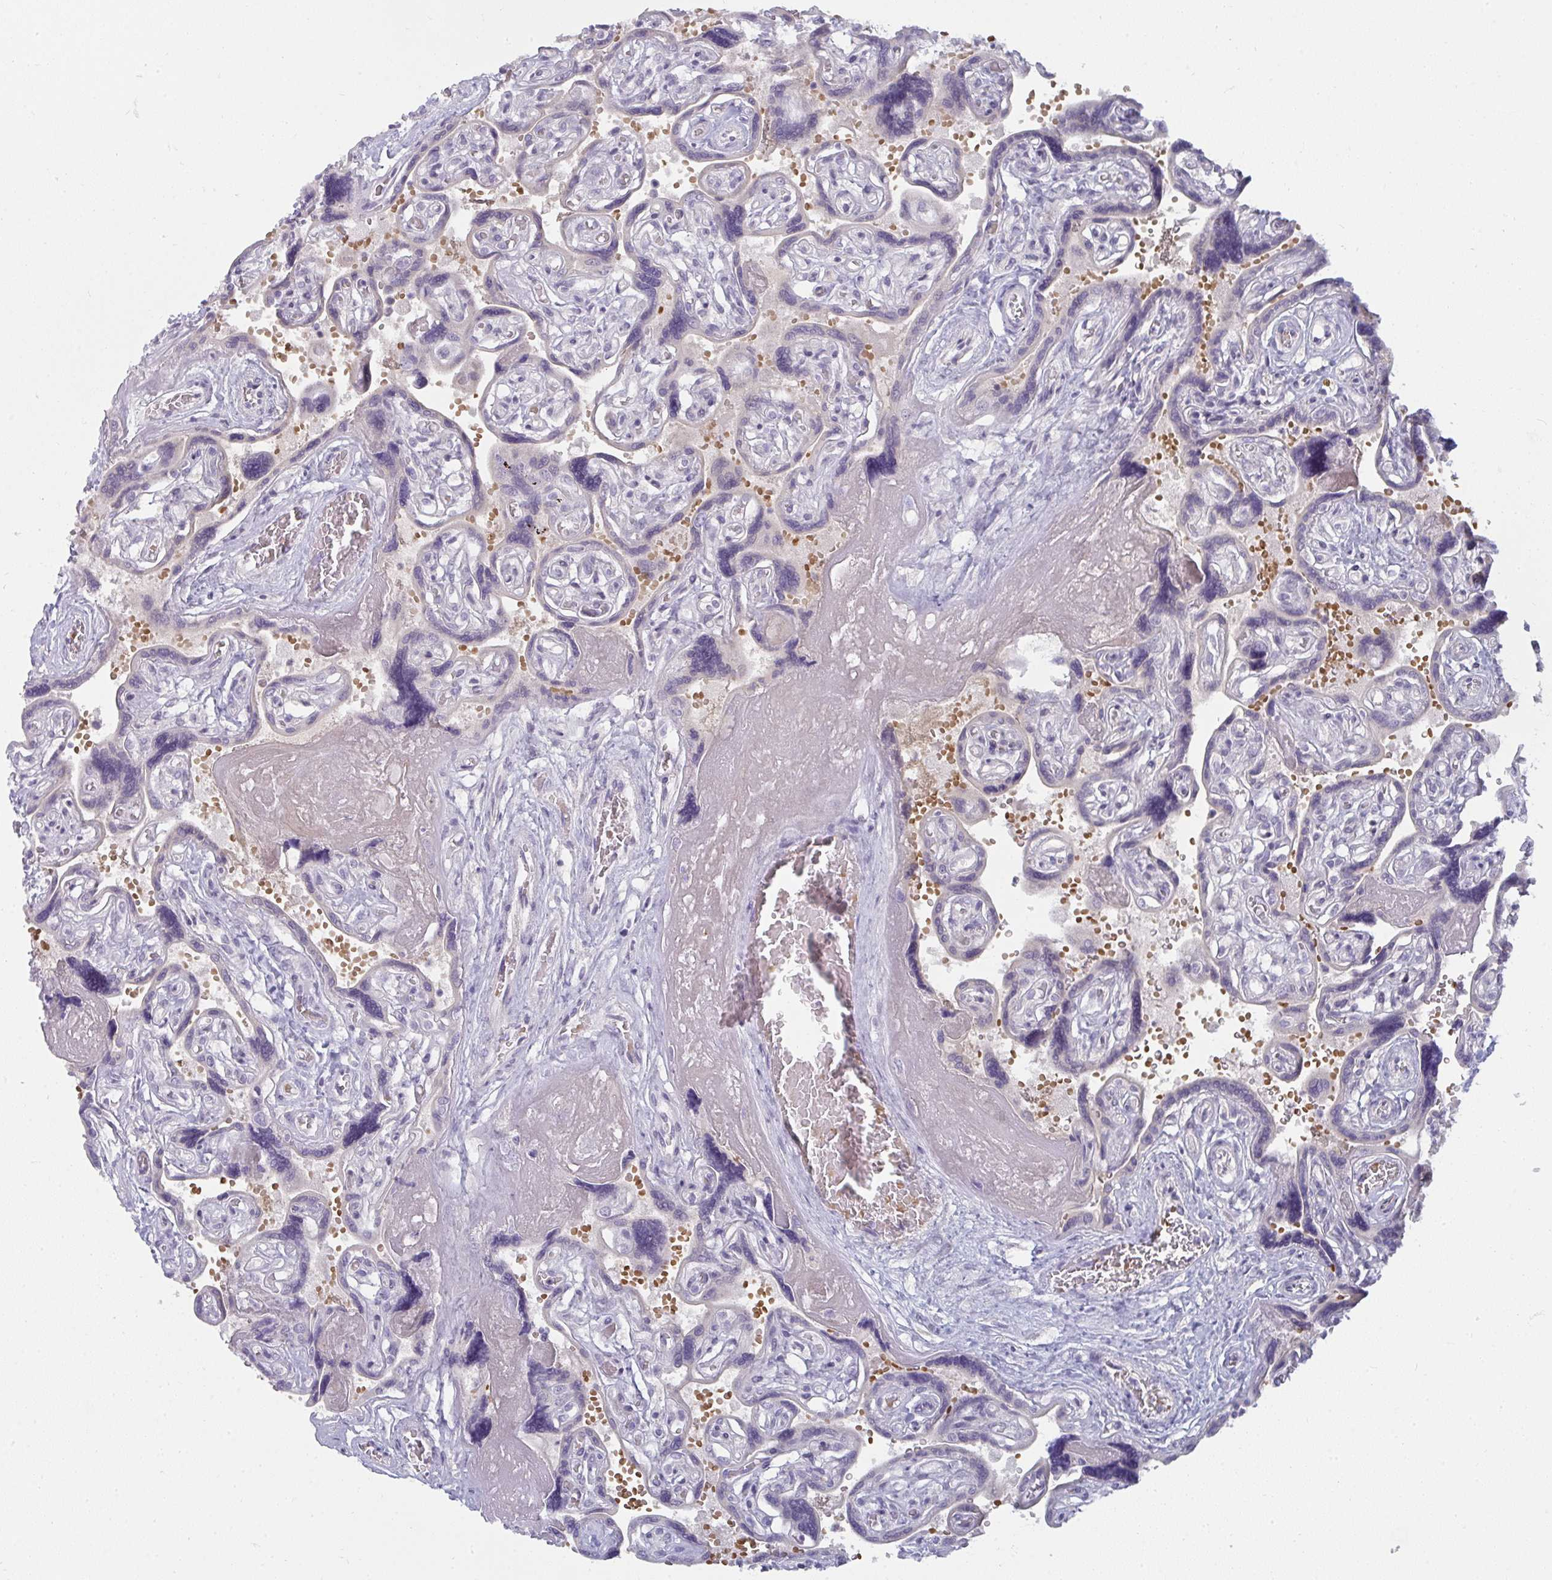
{"staining": {"intensity": "negative", "quantity": "none", "location": "none"}, "tissue": "placenta", "cell_type": "Decidual cells", "image_type": "normal", "snomed": [{"axis": "morphology", "description": "Normal tissue, NOS"}, {"axis": "topography", "description": "Placenta"}], "caption": "An immunohistochemistry (IHC) photomicrograph of unremarkable placenta is shown. There is no staining in decidual cells of placenta. (DAB (3,3'-diaminobenzidine) immunohistochemistry with hematoxylin counter stain).", "gene": "SHB", "patient": {"sex": "female", "age": 32}}